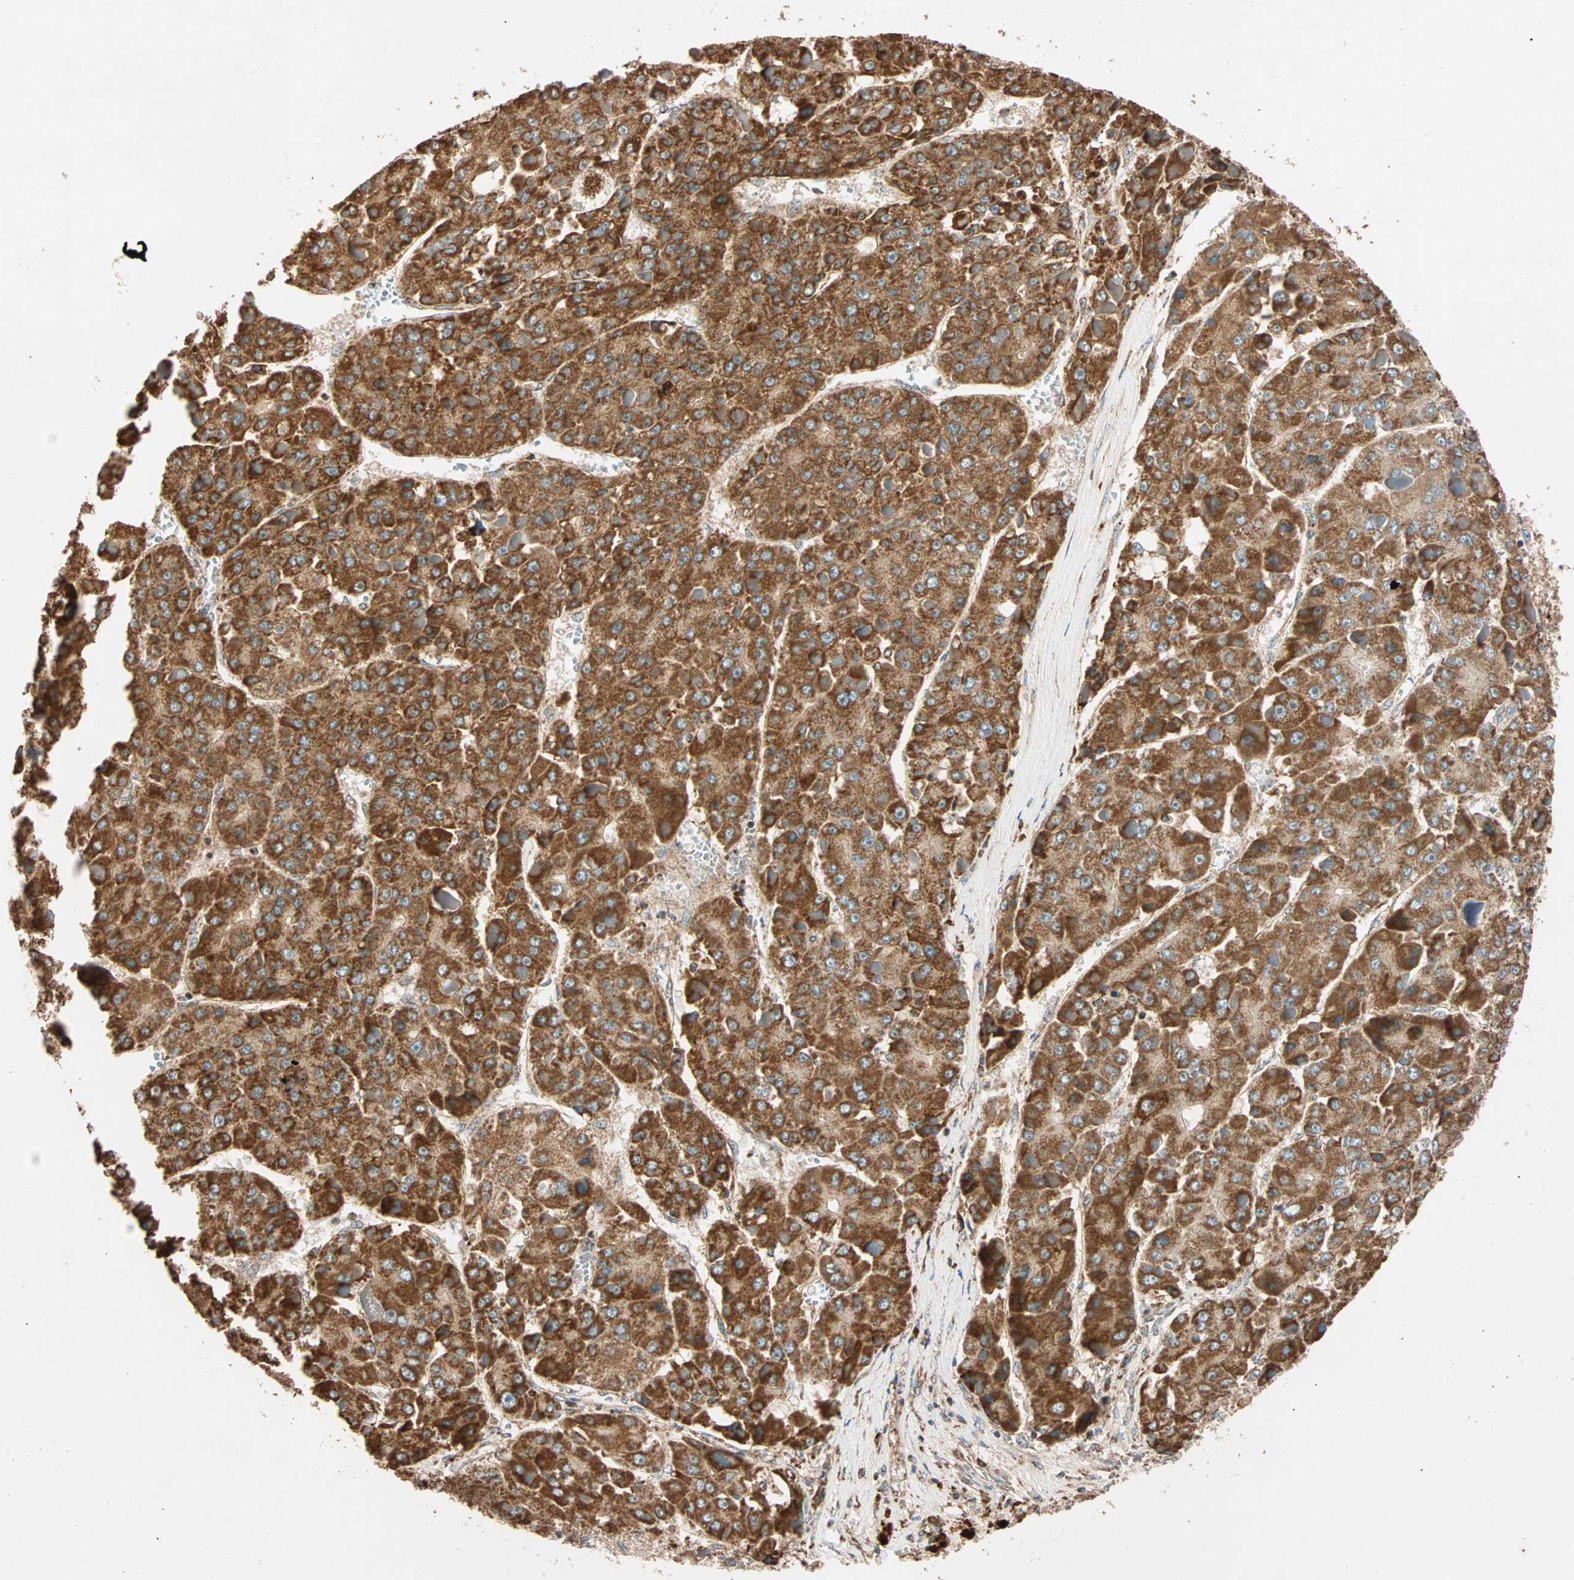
{"staining": {"intensity": "strong", "quantity": ">75%", "location": "cytoplasmic/membranous"}, "tissue": "liver cancer", "cell_type": "Tumor cells", "image_type": "cancer", "snomed": [{"axis": "morphology", "description": "Carcinoma, Hepatocellular, NOS"}, {"axis": "topography", "description": "Liver"}], "caption": "Strong cytoplasmic/membranous protein staining is seen in approximately >75% of tumor cells in hepatocellular carcinoma (liver).", "gene": "MAPK1", "patient": {"sex": "female", "age": 73}}